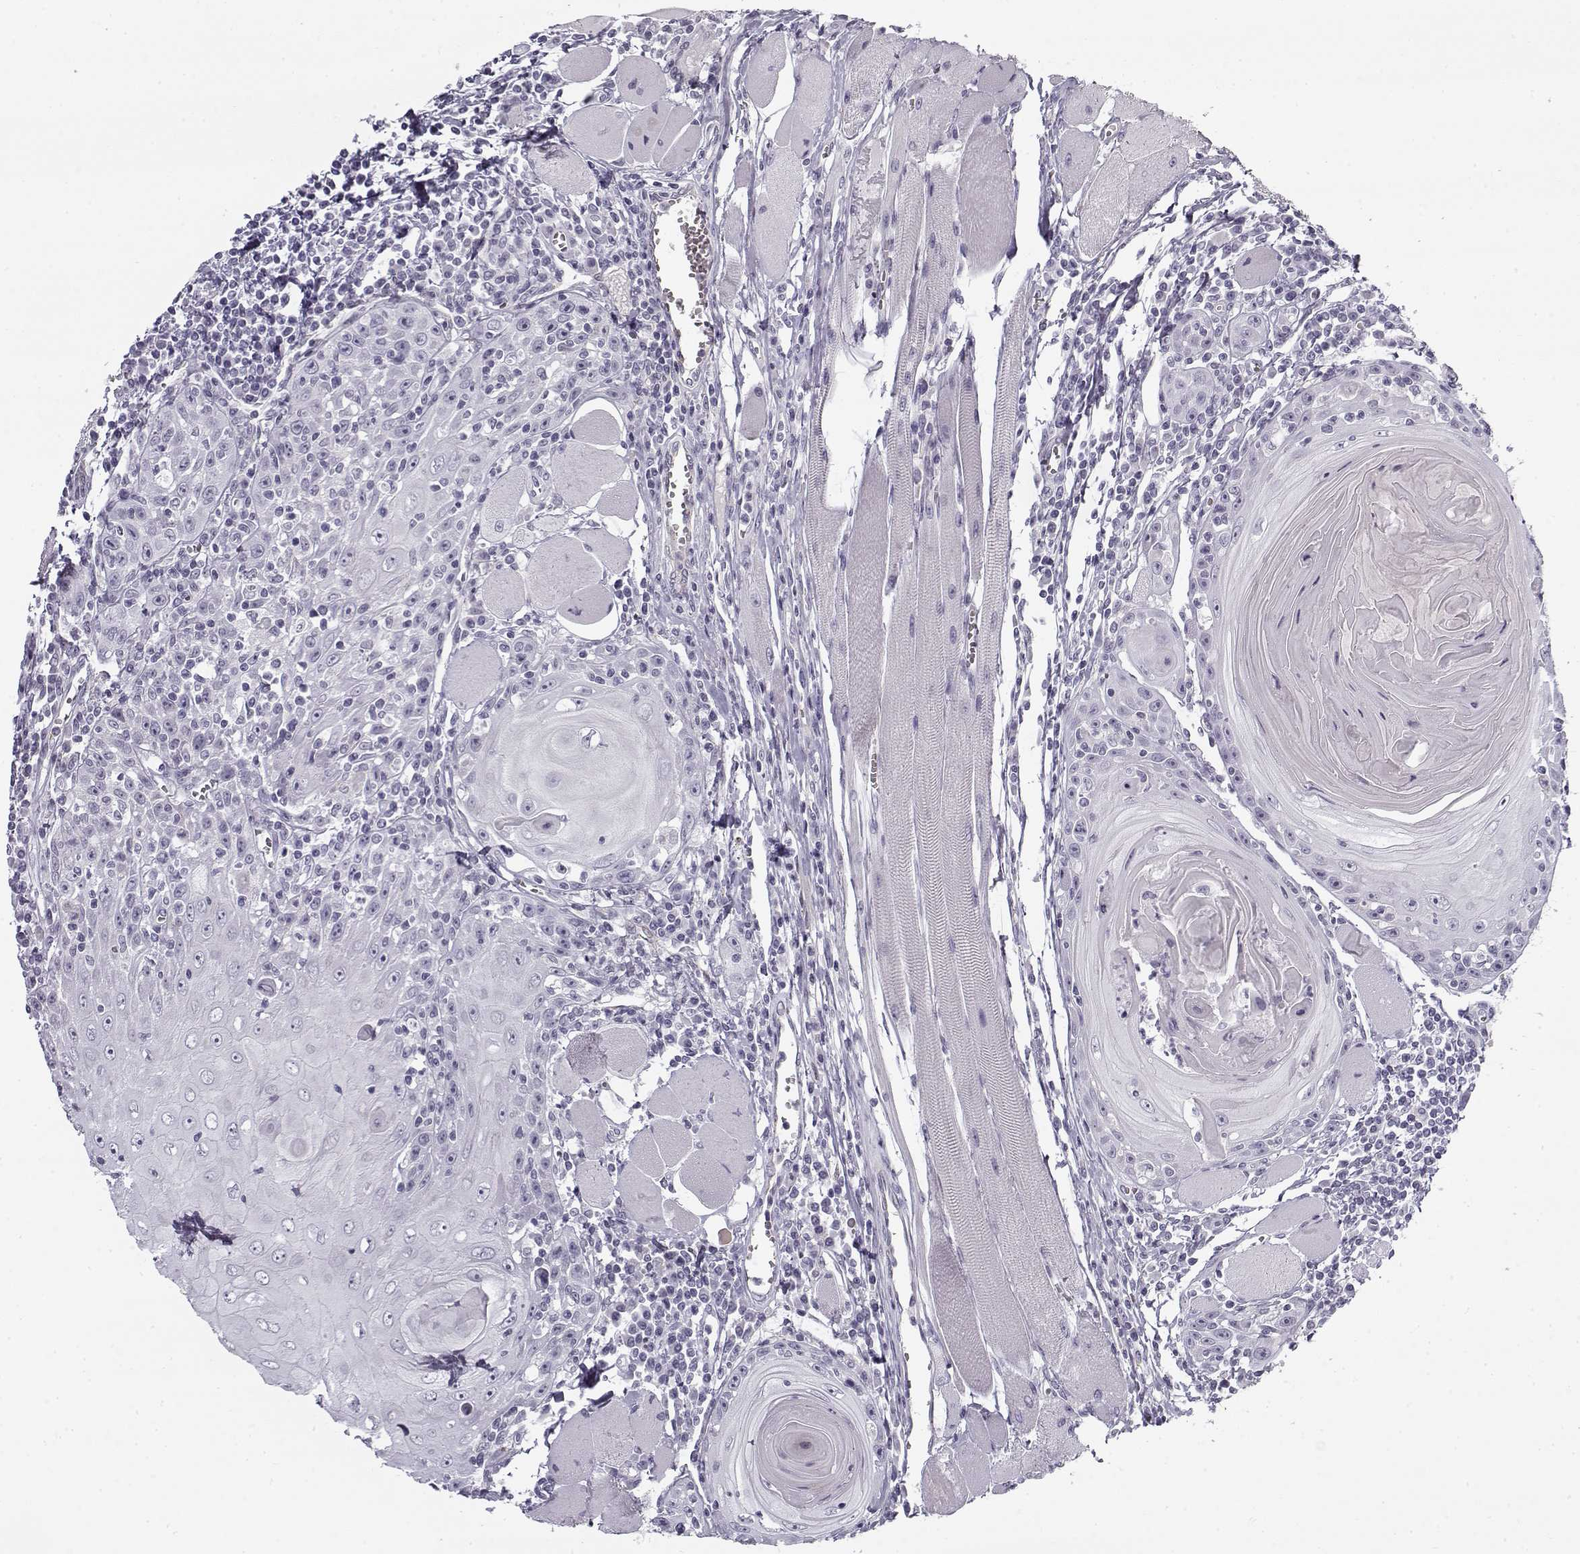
{"staining": {"intensity": "moderate", "quantity": "<25%", "location": "cytoplasmic/membranous"}, "tissue": "head and neck cancer", "cell_type": "Tumor cells", "image_type": "cancer", "snomed": [{"axis": "morphology", "description": "Normal tissue, NOS"}, {"axis": "morphology", "description": "Squamous cell carcinoma, NOS"}, {"axis": "topography", "description": "Oral tissue"}, {"axis": "topography", "description": "Head-Neck"}], "caption": "IHC (DAB) staining of head and neck squamous cell carcinoma reveals moderate cytoplasmic/membranous protein positivity in approximately <25% of tumor cells.", "gene": "SNCA", "patient": {"sex": "male", "age": 52}}